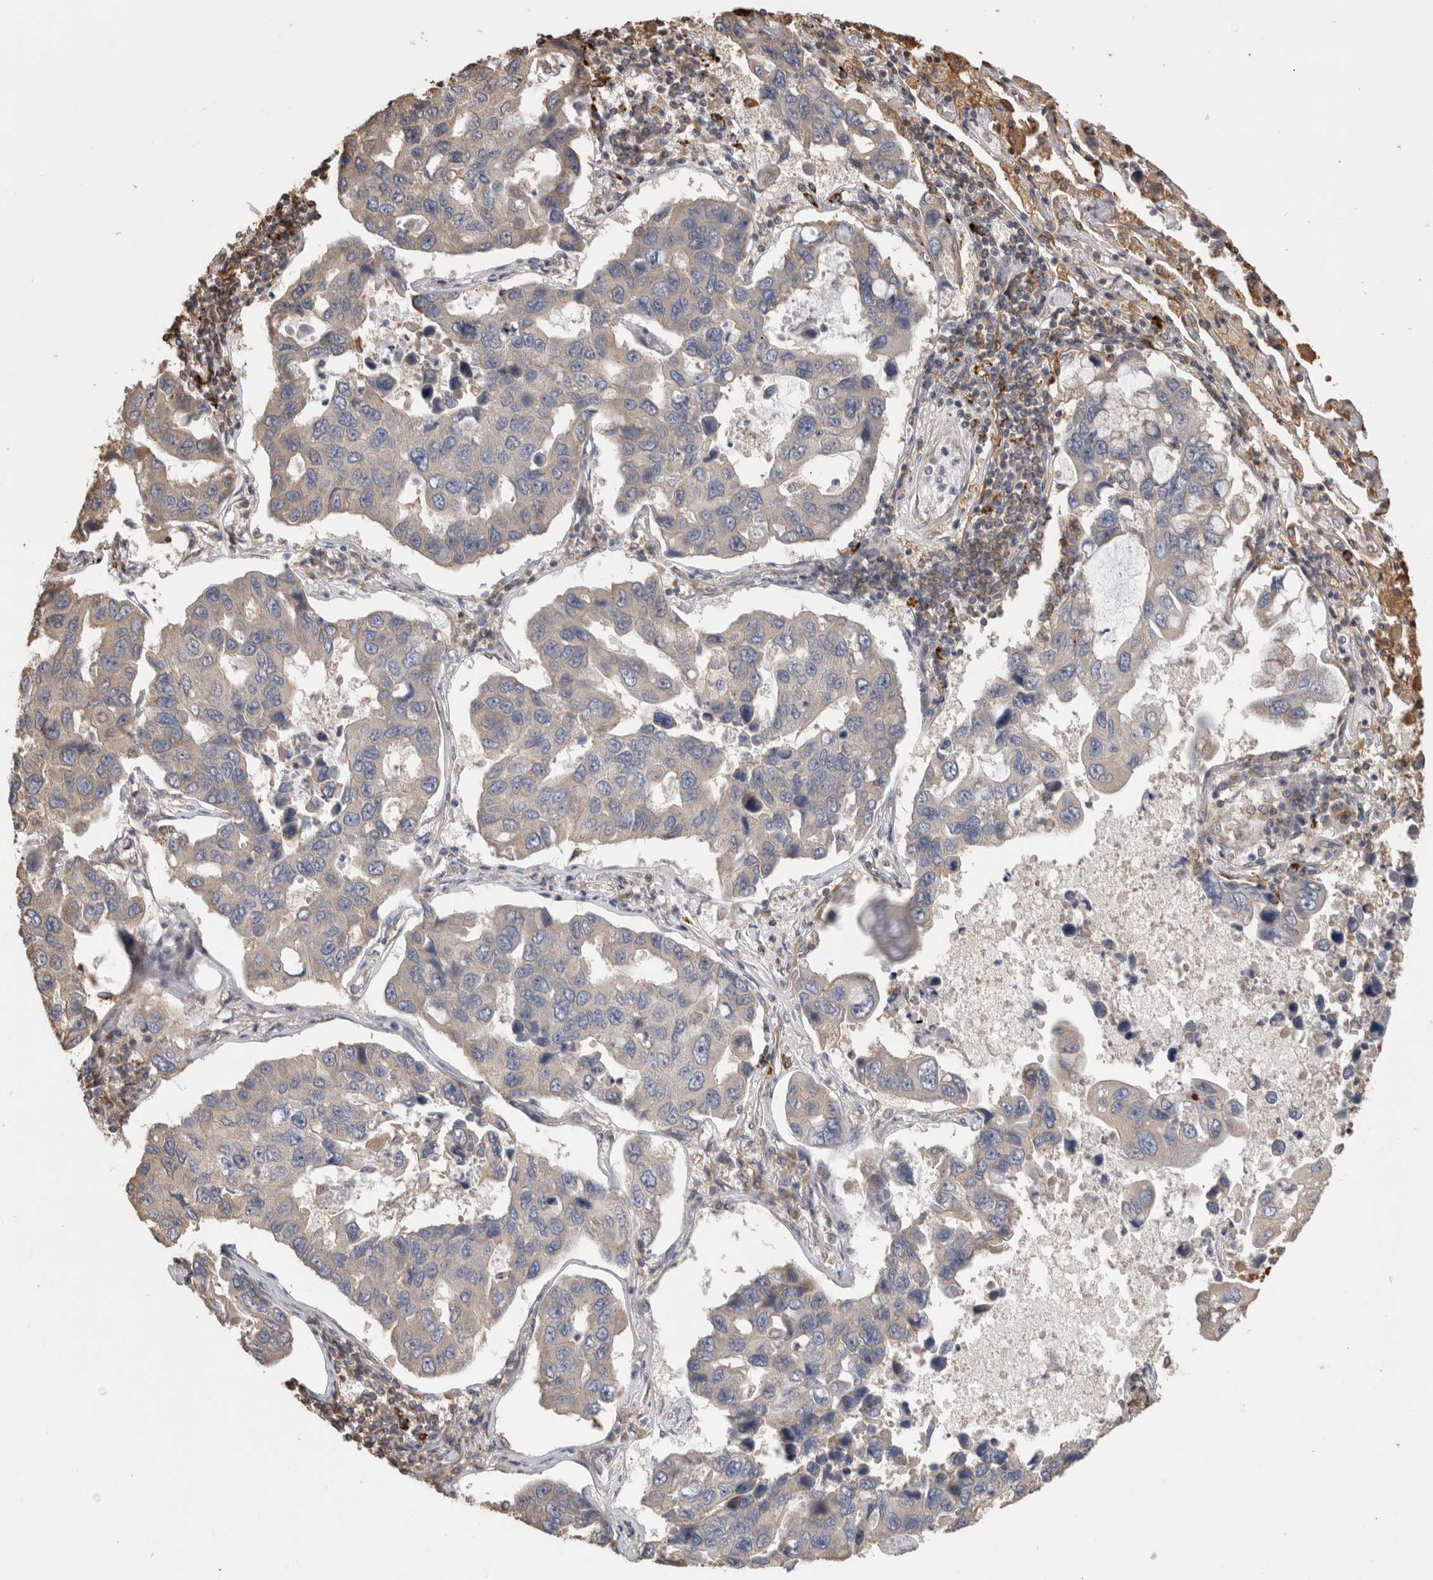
{"staining": {"intensity": "negative", "quantity": "none", "location": "none"}, "tissue": "lung cancer", "cell_type": "Tumor cells", "image_type": "cancer", "snomed": [{"axis": "morphology", "description": "Adenocarcinoma, NOS"}, {"axis": "topography", "description": "Lung"}], "caption": "The micrograph demonstrates no staining of tumor cells in lung cancer (adenocarcinoma).", "gene": "CLIP1", "patient": {"sex": "male", "age": 64}}